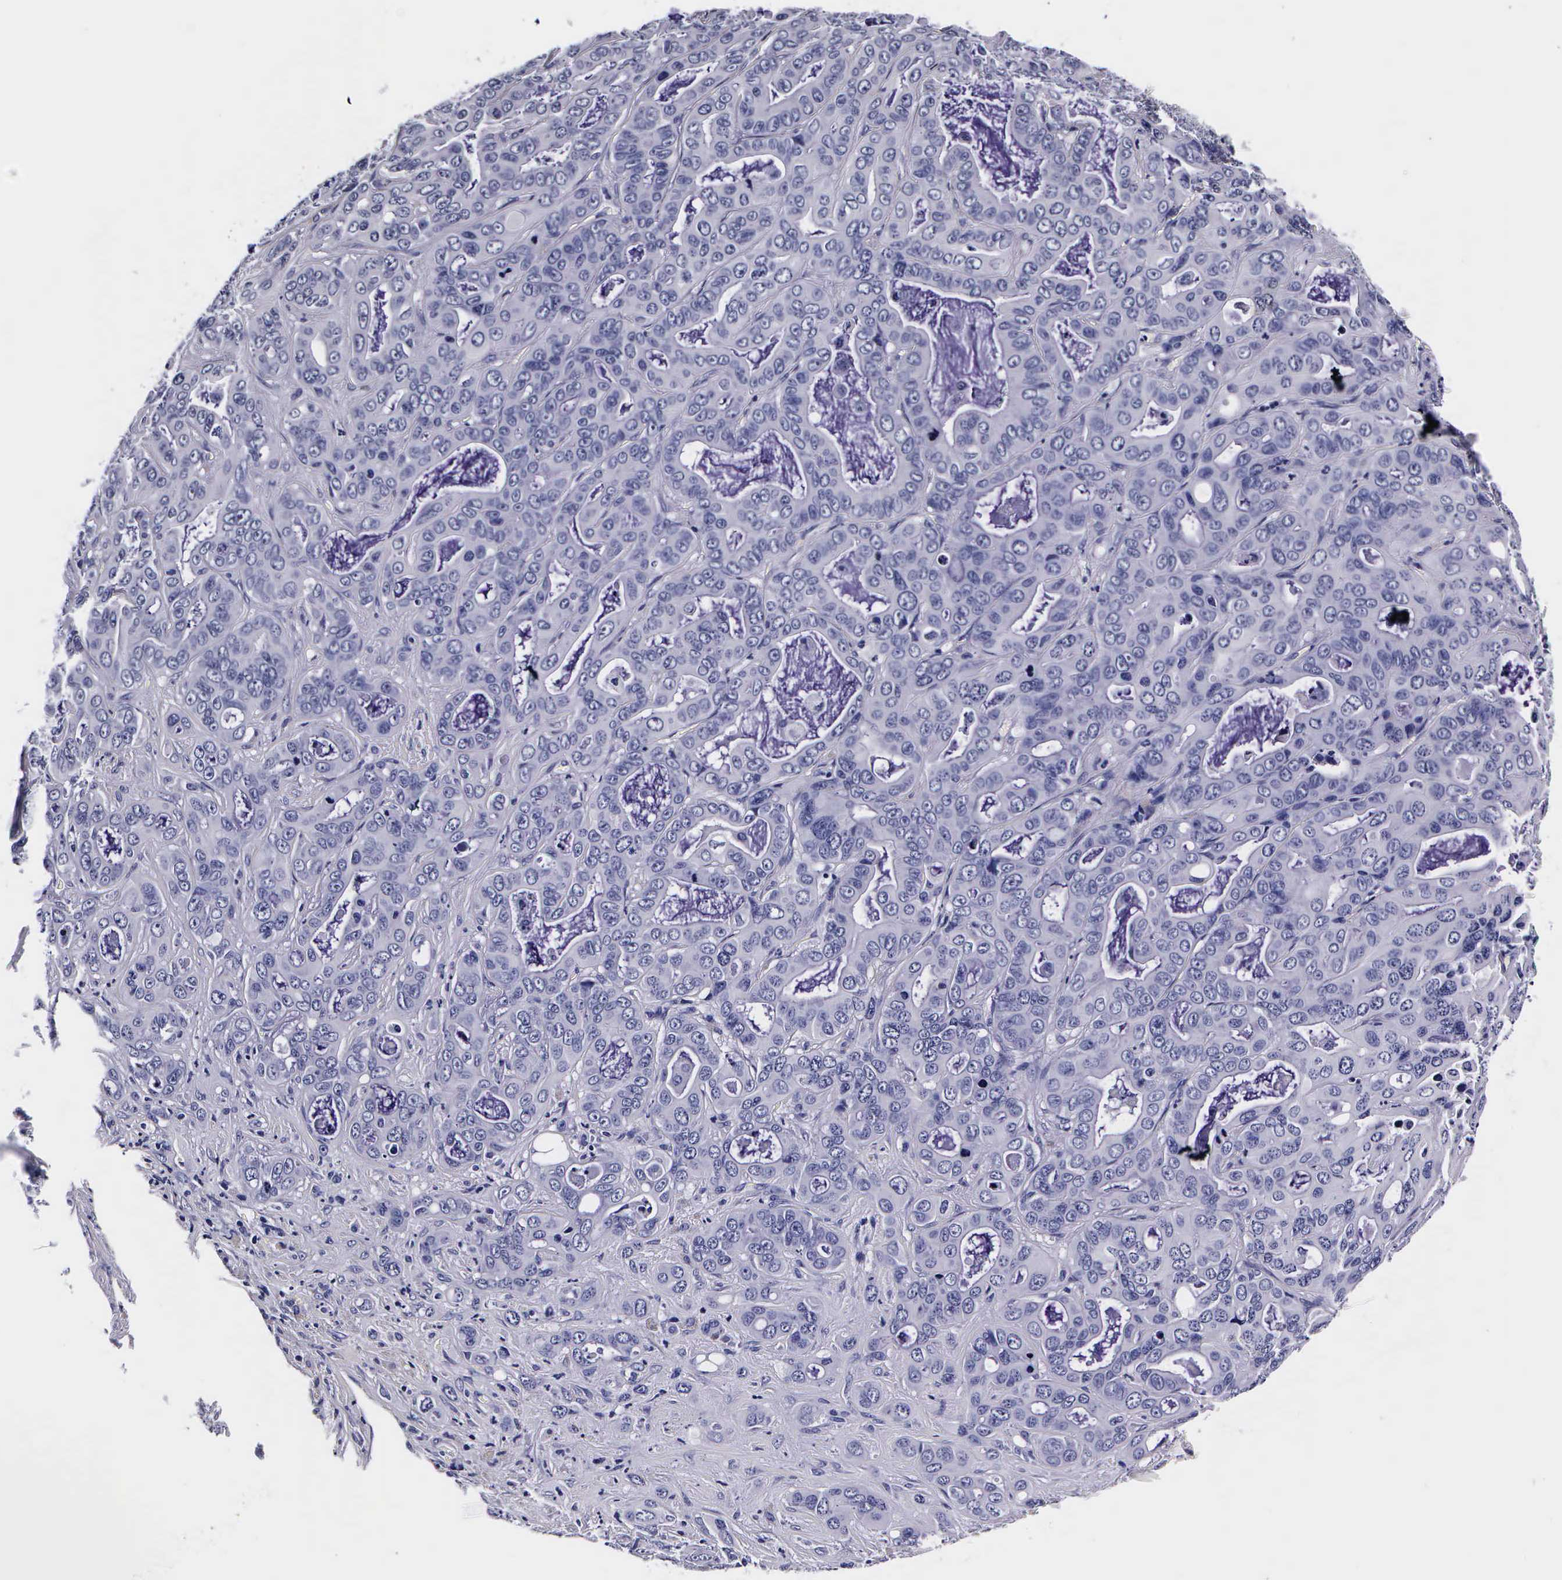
{"staining": {"intensity": "negative", "quantity": "none", "location": "none"}, "tissue": "liver cancer", "cell_type": "Tumor cells", "image_type": "cancer", "snomed": [{"axis": "morphology", "description": "Cholangiocarcinoma"}, {"axis": "topography", "description": "Liver"}], "caption": "IHC histopathology image of cholangiocarcinoma (liver) stained for a protein (brown), which displays no expression in tumor cells. (DAB IHC with hematoxylin counter stain).", "gene": "IAPP", "patient": {"sex": "female", "age": 79}}